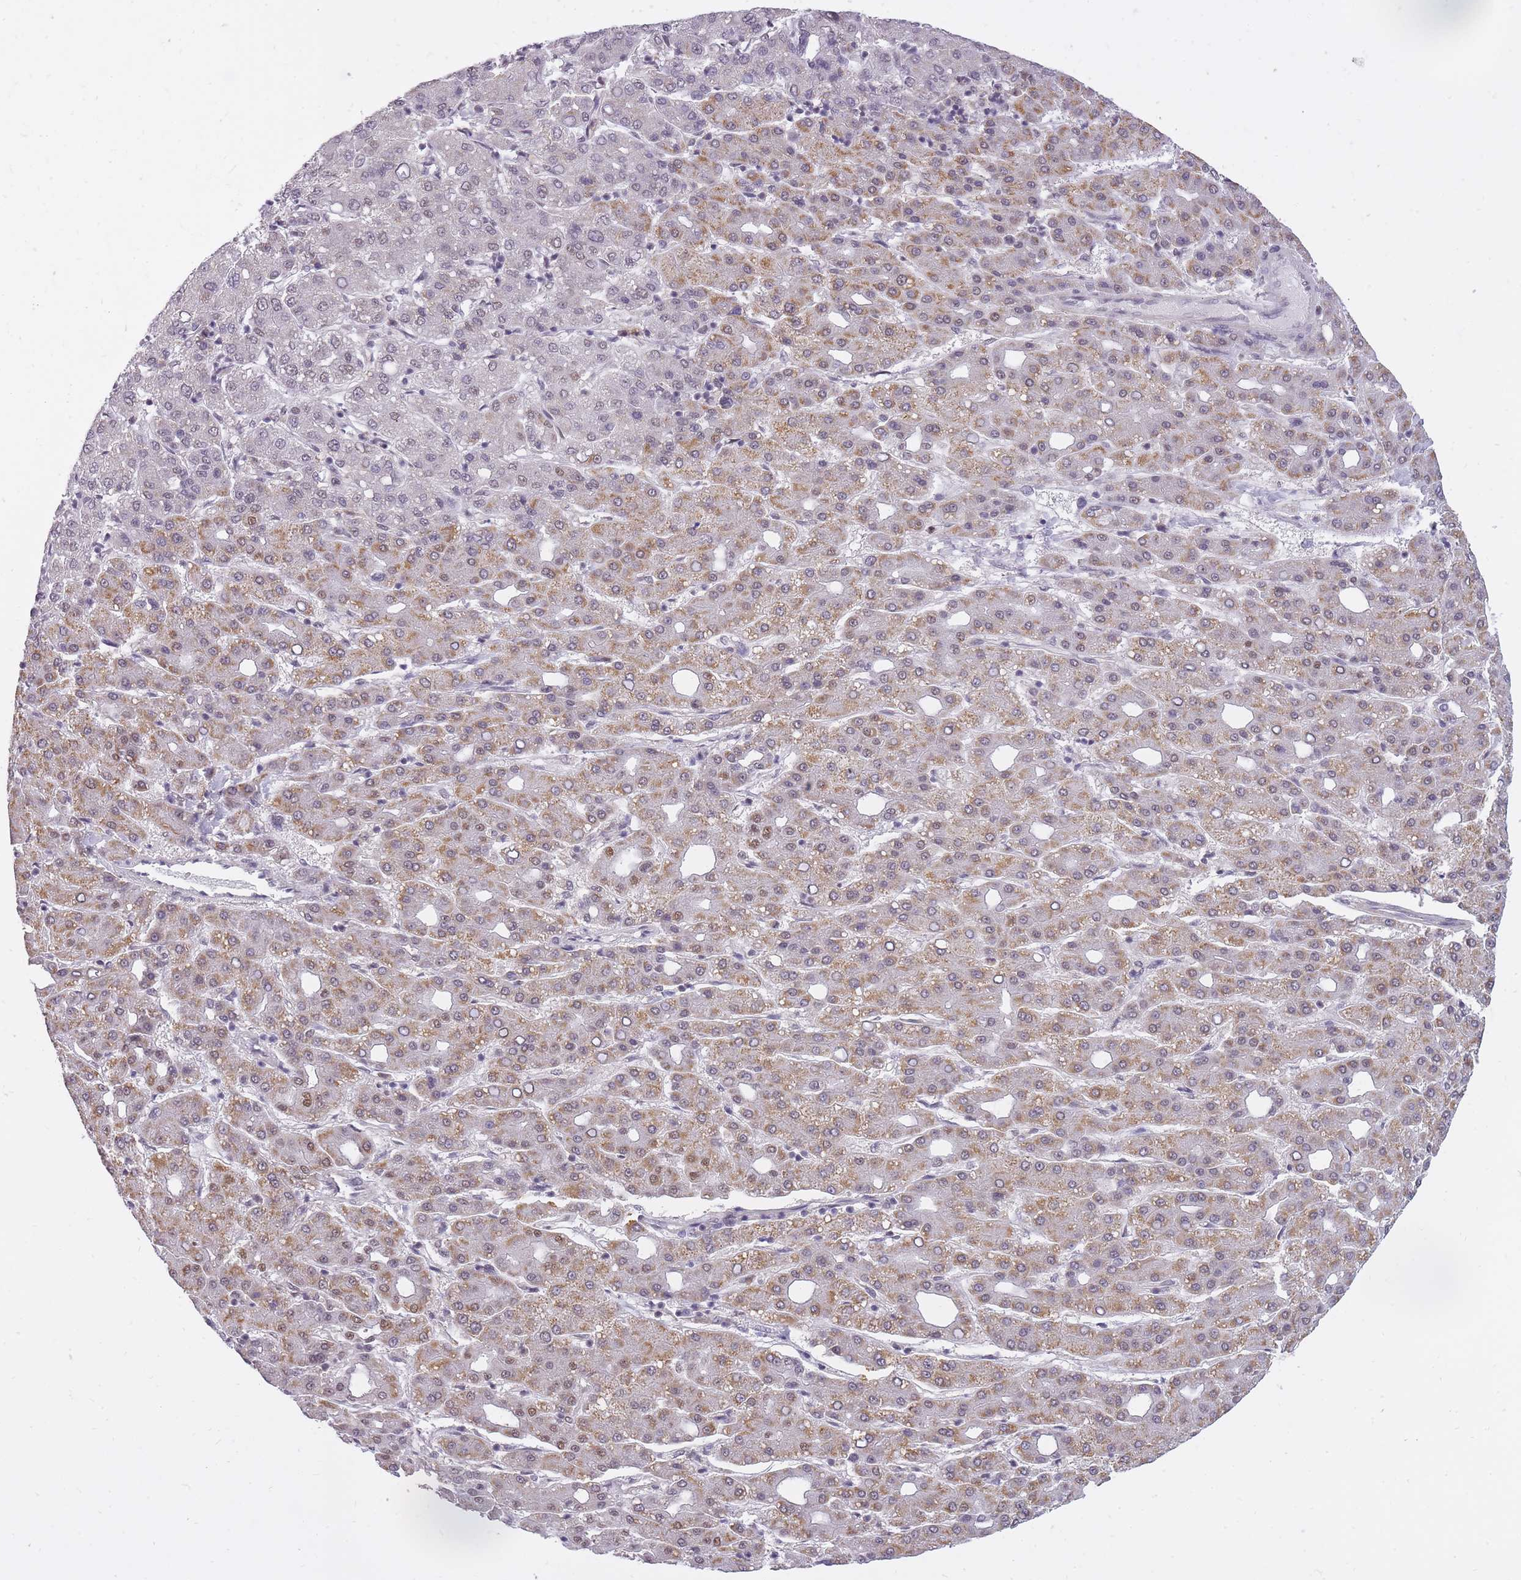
{"staining": {"intensity": "moderate", "quantity": ">75%", "location": "cytoplasmic/membranous"}, "tissue": "liver cancer", "cell_type": "Tumor cells", "image_type": "cancer", "snomed": [{"axis": "morphology", "description": "Carcinoma, Hepatocellular, NOS"}, {"axis": "topography", "description": "Liver"}], "caption": "Liver cancer (hepatocellular carcinoma) stained with immunohistochemistry reveals moderate cytoplasmic/membranous staining in approximately >75% of tumor cells.", "gene": "TIGD1", "patient": {"sex": "male", "age": 65}}